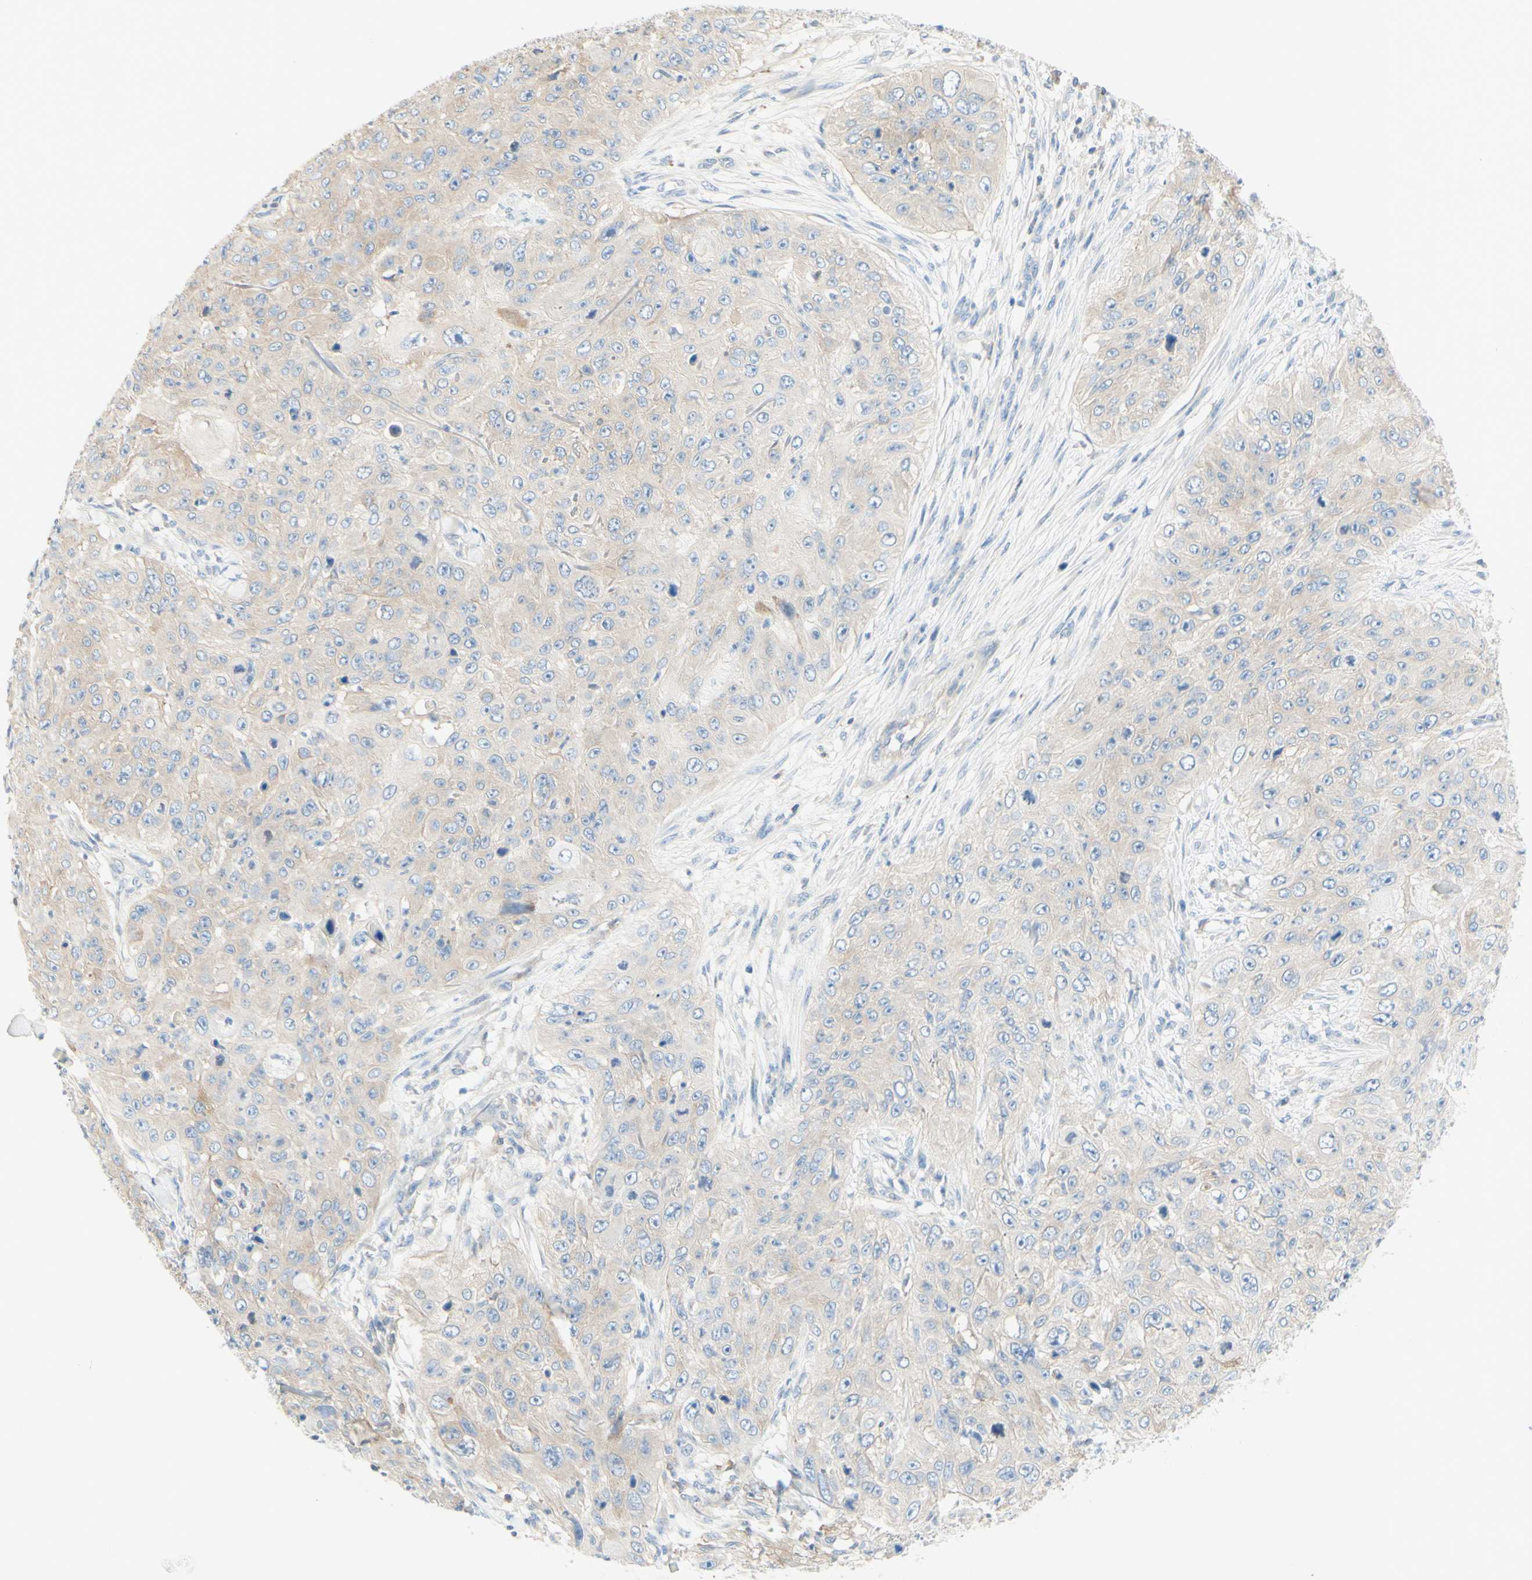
{"staining": {"intensity": "weak", "quantity": "<25%", "location": "cytoplasmic/membranous"}, "tissue": "skin cancer", "cell_type": "Tumor cells", "image_type": "cancer", "snomed": [{"axis": "morphology", "description": "Squamous cell carcinoma, NOS"}, {"axis": "topography", "description": "Skin"}], "caption": "Immunohistochemistry image of skin cancer (squamous cell carcinoma) stained for a protein (brown), which demonstrates no positivity in tumor cells.", "gene": "MTM1", "patient": {"sex": "female", "age": 80}}